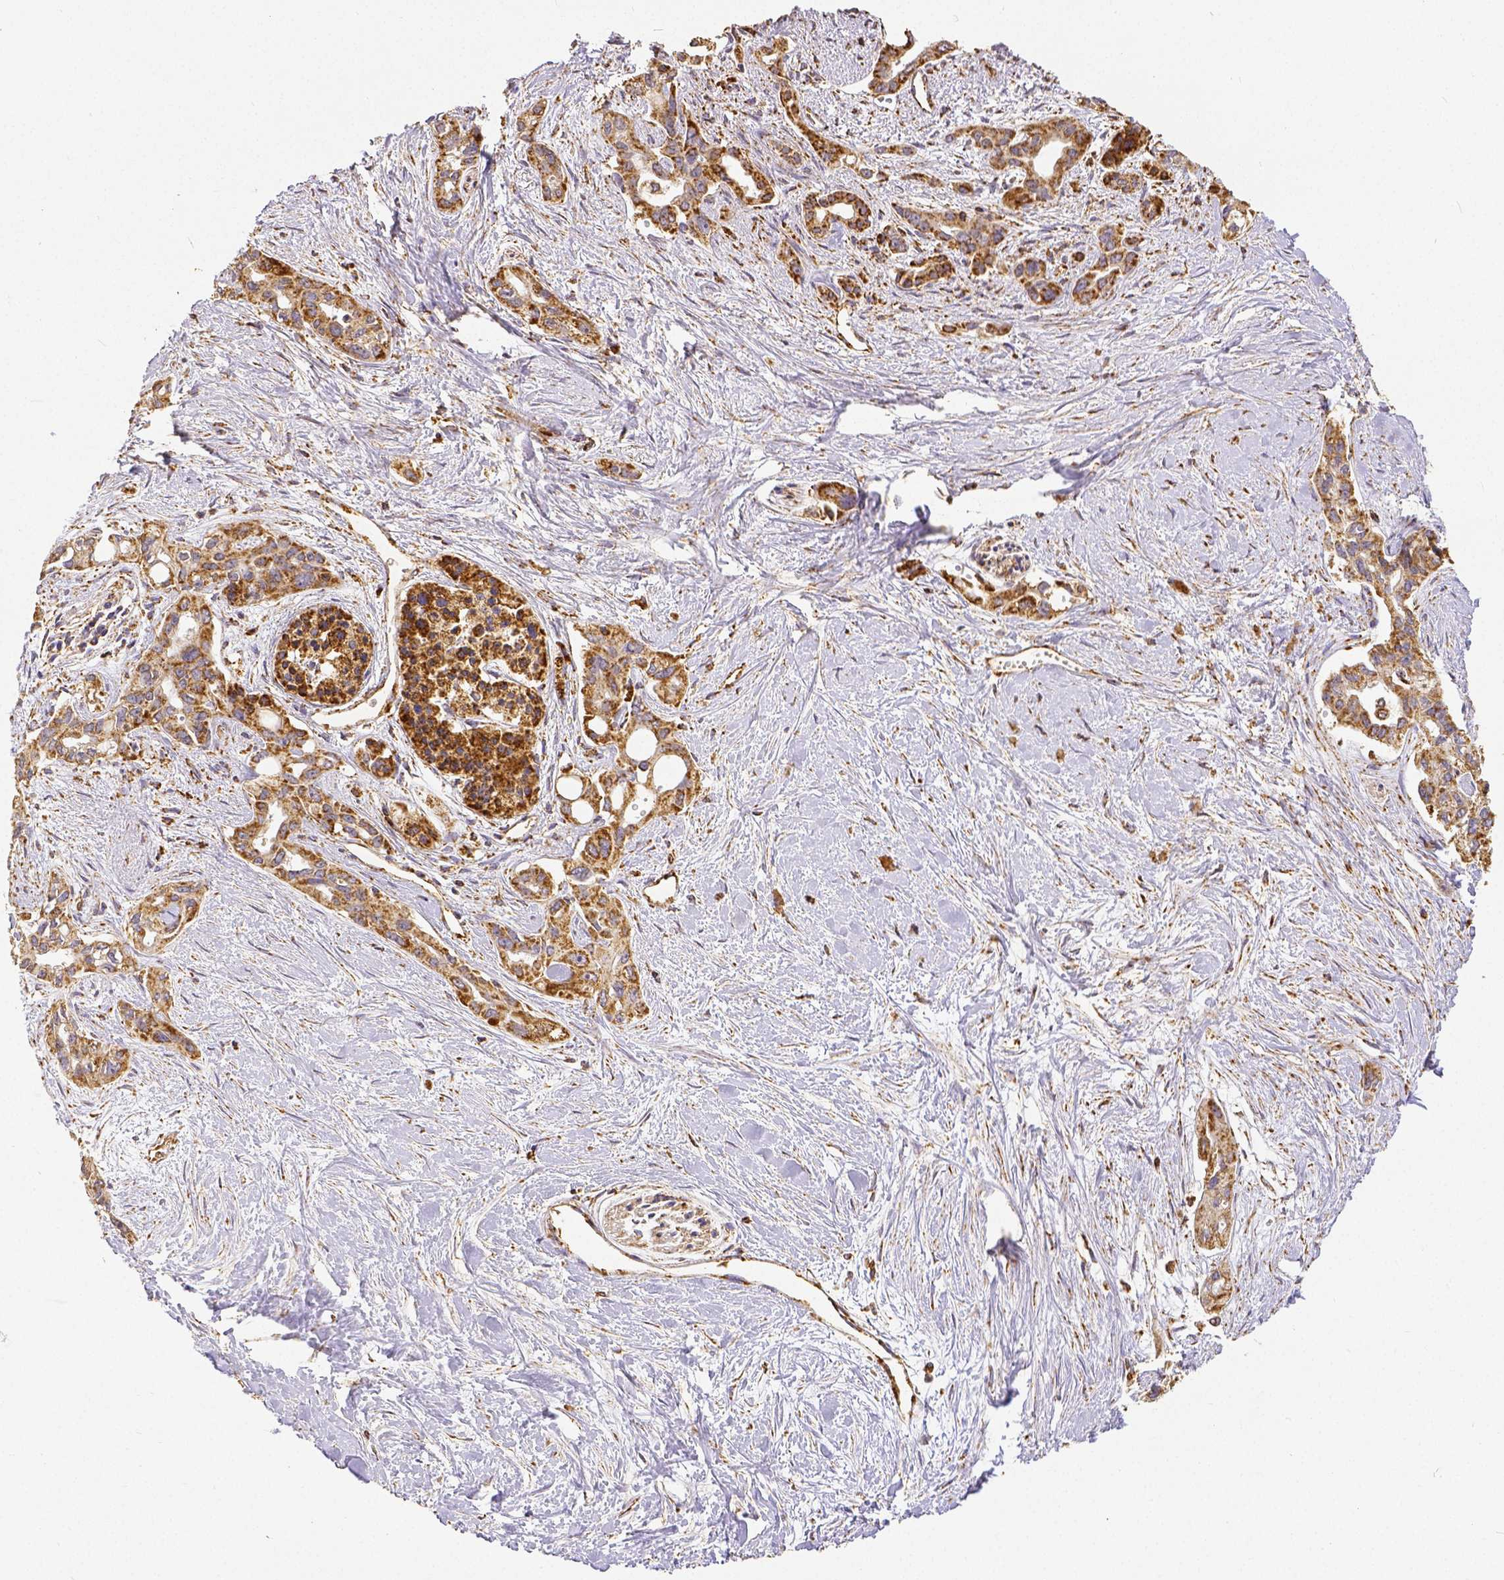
{"staining": {"intensity": "moderate", "quantity": ">75%", "location": "cytoplasmic/membranous"}, "tissue": "pancreatic cancer", "cell_type": "Tumor cells", "image_type": "cancer", "snomed": [{"axis": "morphology", "description": "Adenocarcinoma, NOS"}, {"axis": "topography", "description": "Pancreas"}], "caption": "This micrograph demonstrates pancreatic cancer stained with immunohistochemistry to label a protein in brown. The cytoplasmic/membranous of tumor cells show moderate positivity for the protein. Nuclei are counter-stained blue.", "gene": "SDHB", "patient": {"sex": "female", "age": 50}}